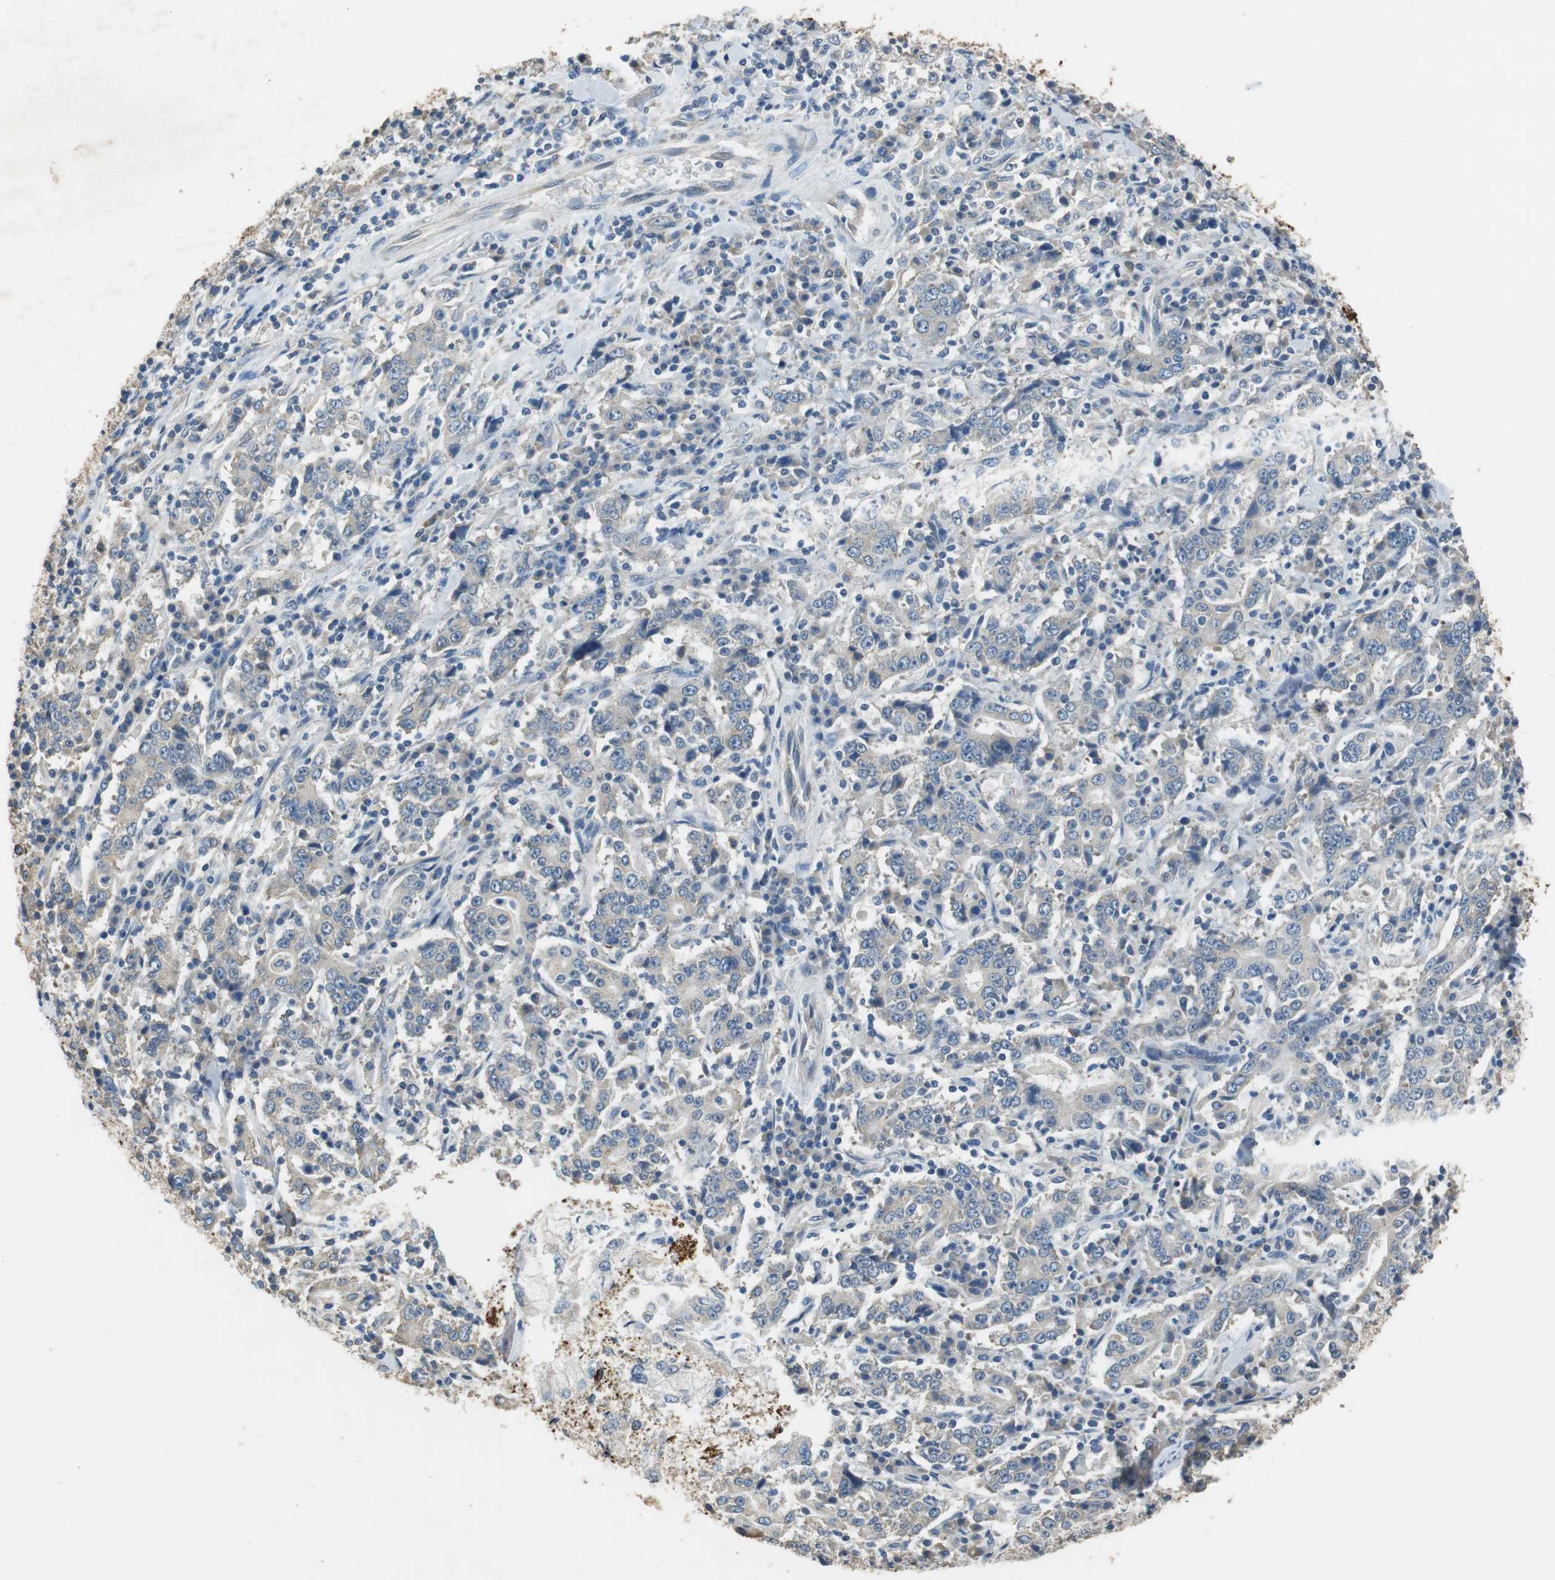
{"staining": {"intensity": "weak", "quantity": "<25%", "location": "cytoplasmic/membranous"}, "tissue": "stomach cancer", "cell_type": "Tumor cells", "image_type": "cancer", "snomed": [{"axis": "morphology", "description": "Normal tissue, NOS"}, {"axis": "morphology", "description": "Adenocarcinoma, NOS"}, {"axis": "topography", "description": "Stomach, upper"}, {"axis": "topography", "description": "Stomach"}], "caption": "Adenocarcinoma (stomach) was stained to show a protein in brown. There is no significant positivity in tumor cells.", "gene": "ALDH4A1", "patient": {"sex": "male", "age": 59}}